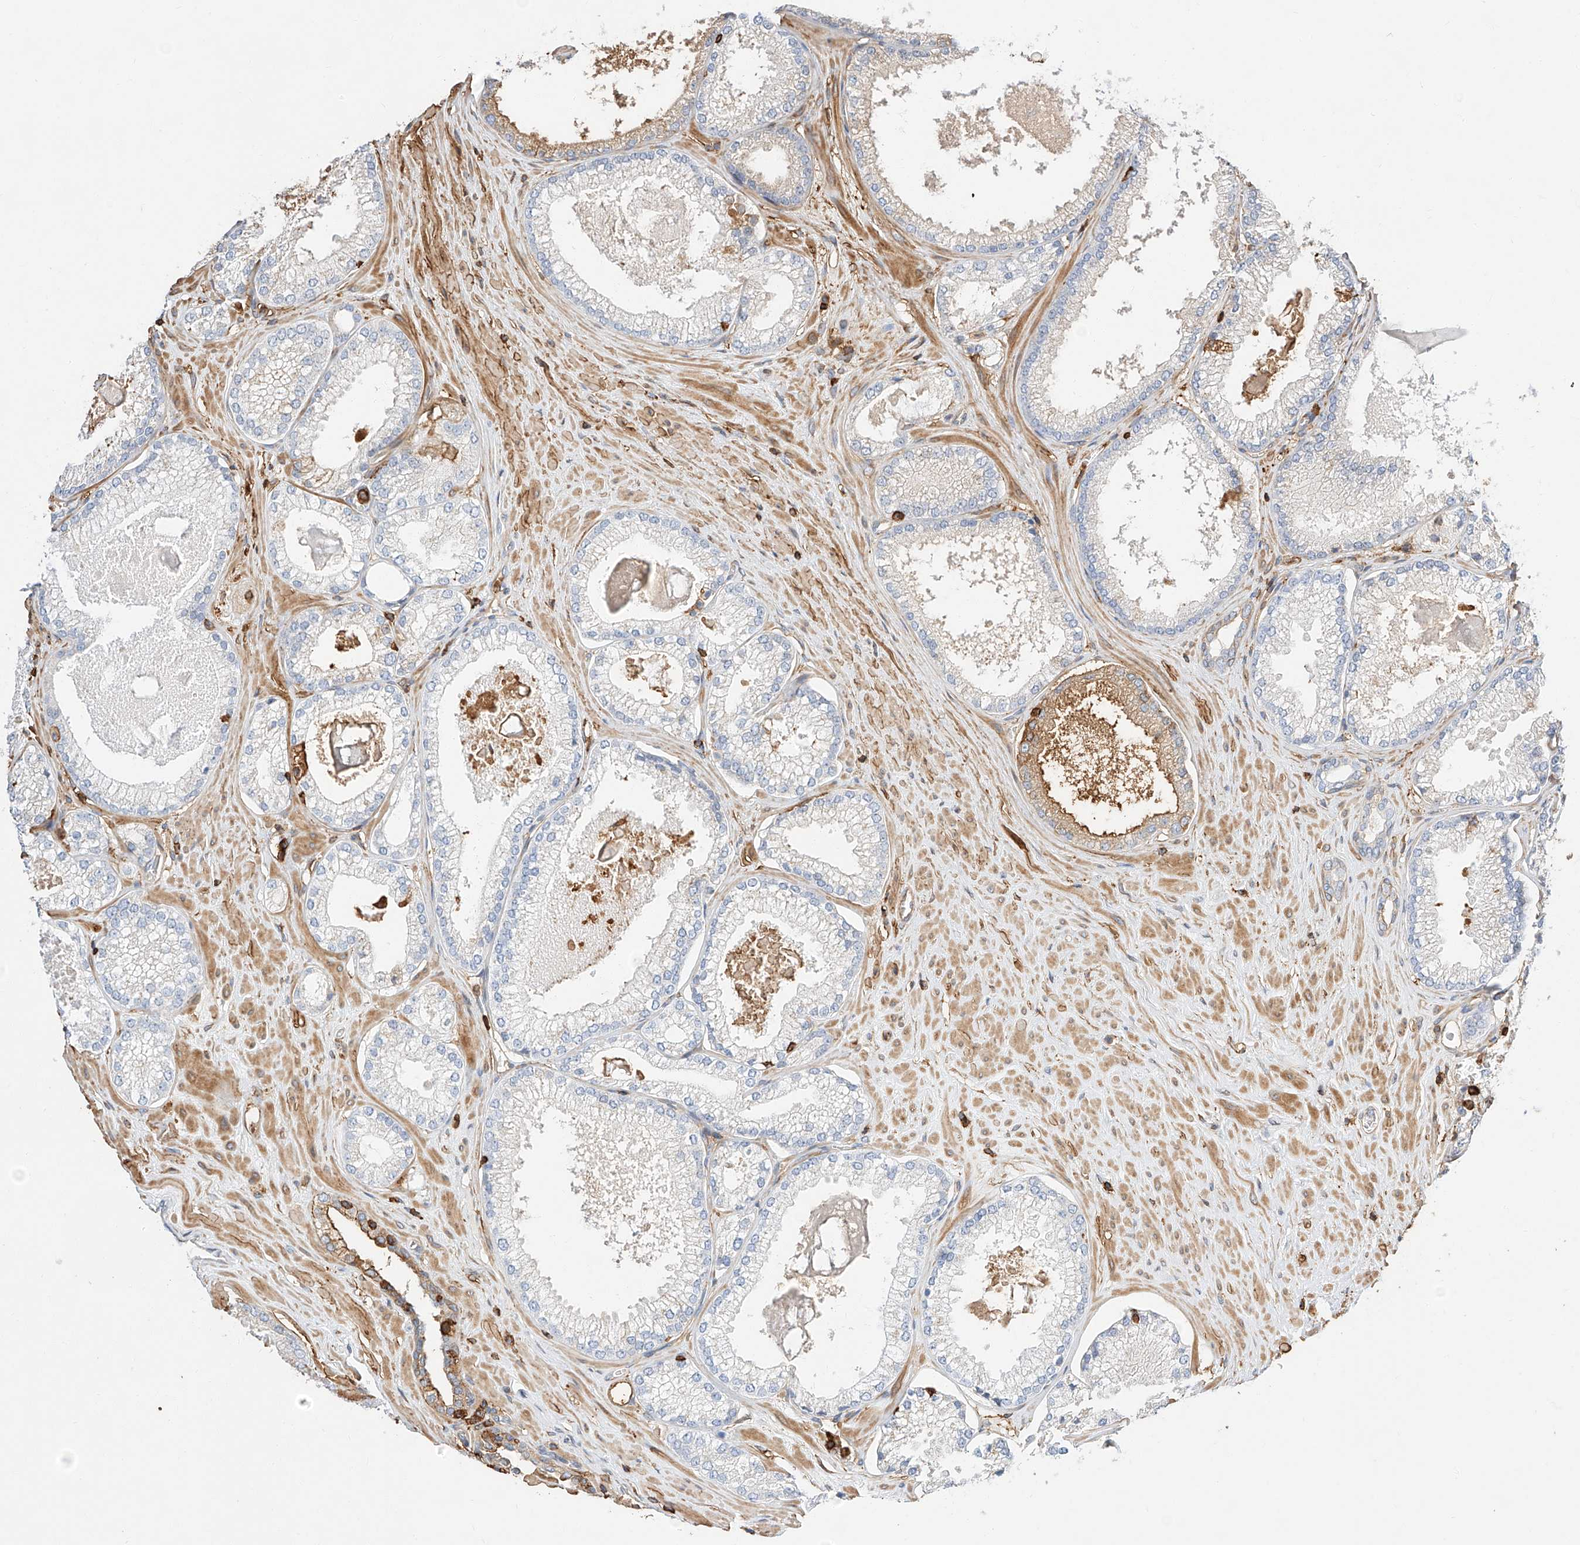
{"staining": {"intensity": "moderate", "quantity": "<25%", "location": "cytoplasmic/membranous"}, "tissue": "prostate cancer", "cell_type": "Tumor cells", "image_type": "cancer", "snomed": [{"axis": "morphology", "description": "Adenocarcinoma, Low grade"}, {"axis": "topography", "description": "Prostate"}], "caption": "Immunohistochemistry micrograph of human prostate cancer stained for a protein (brown), which reveals low levels of moderate cytoplasmic/membranous expression in about <25% of tumor cells.", "gene": "WFS1", "patient": {"sex": "male", "age": 62}}